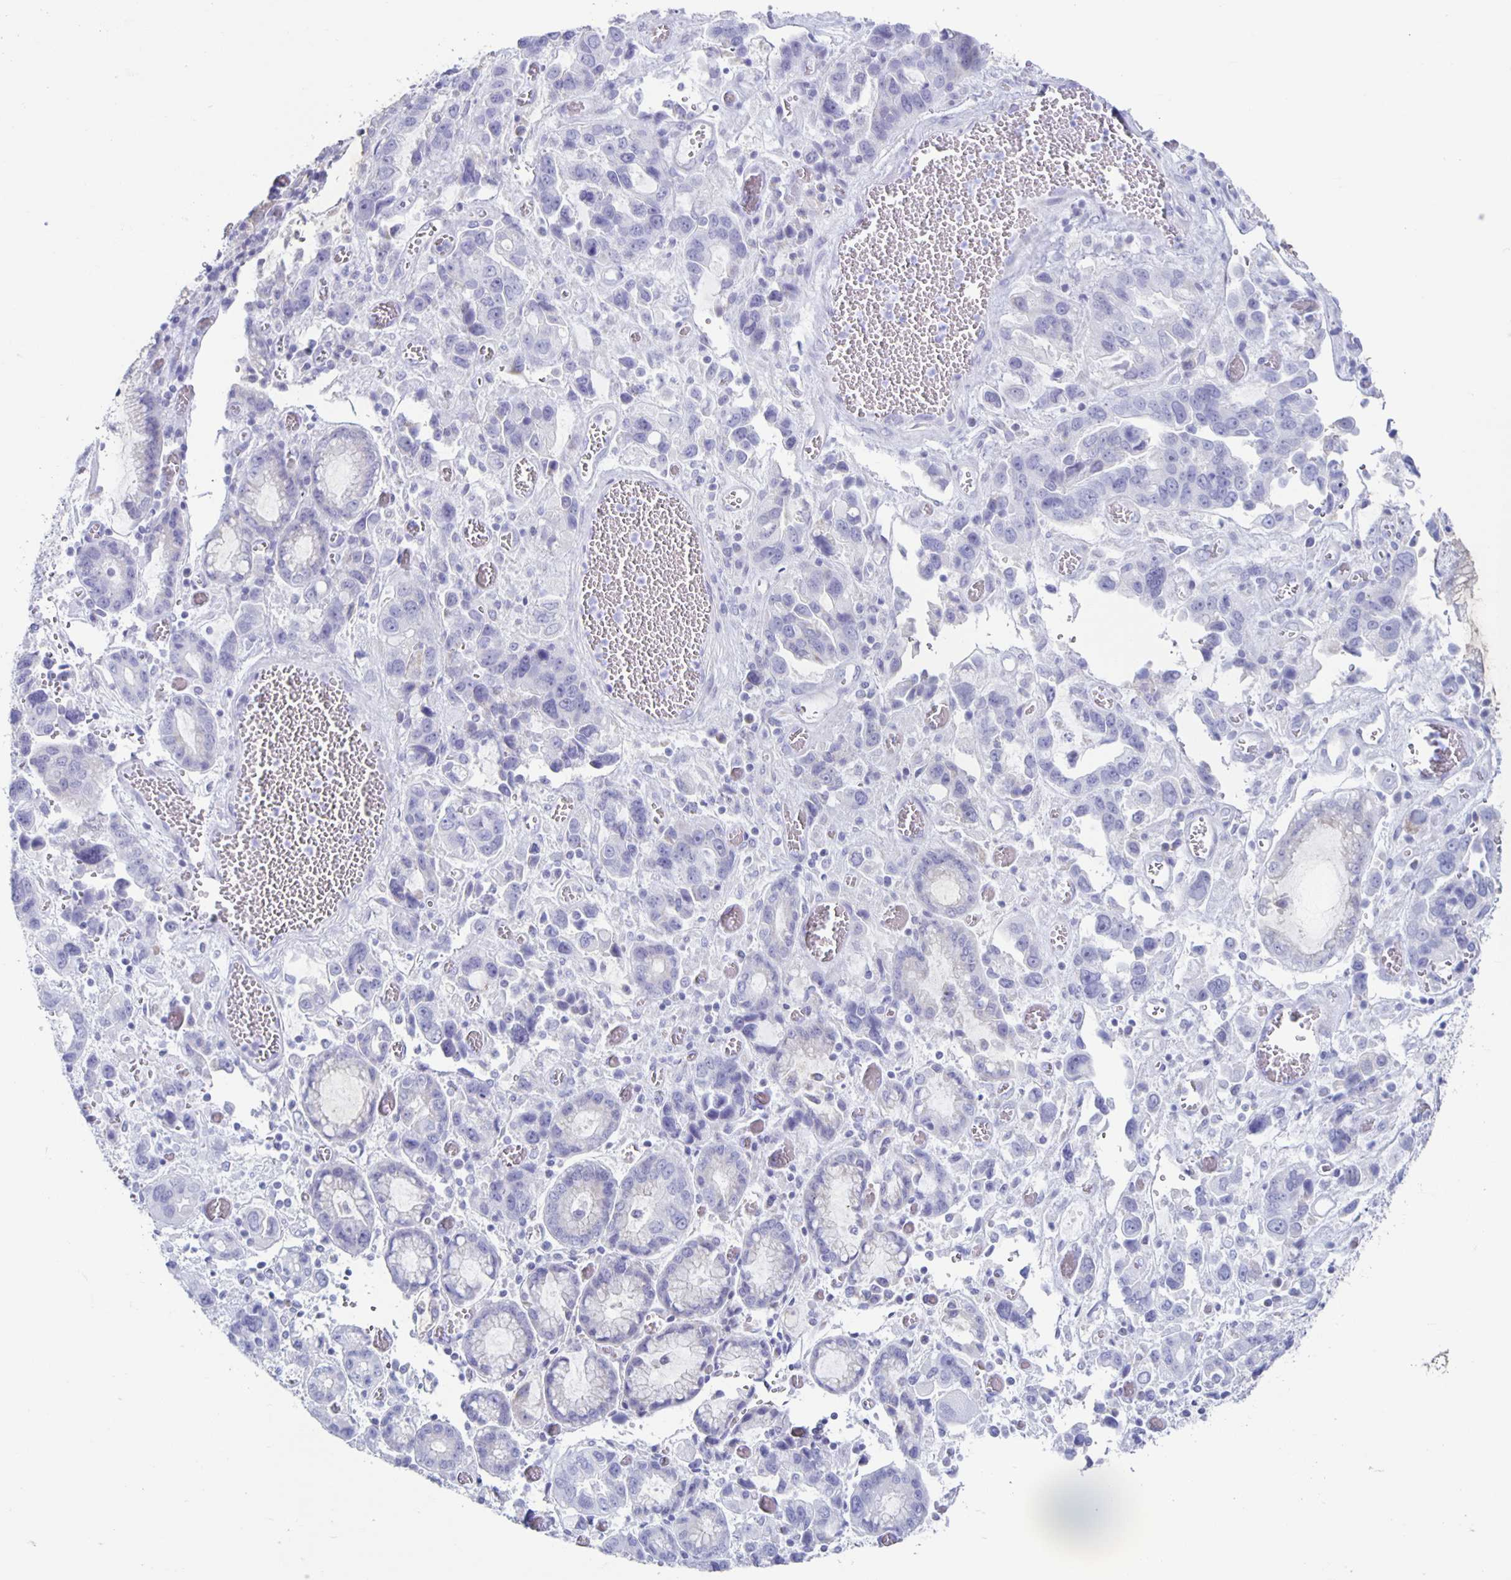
{"staining": {"intensity": "negative", "quantity": "none", "location": "none"}, "tissue": "stomach cancer", "cell_type": "Tumor cells", "image_type": "cancer", "snomed": [{"axis": "morphology", "description": "Adenocarcinoma, NOS"}, {"axis": "topography", "description": "Stomach, upper"}], "caption": "A histopathology image of human stomach cancer (adenocarcinoma) is negative for staining in tumor cells.", "gene": "CT45A5", "patient": {"sex": "female", "age": 81}}